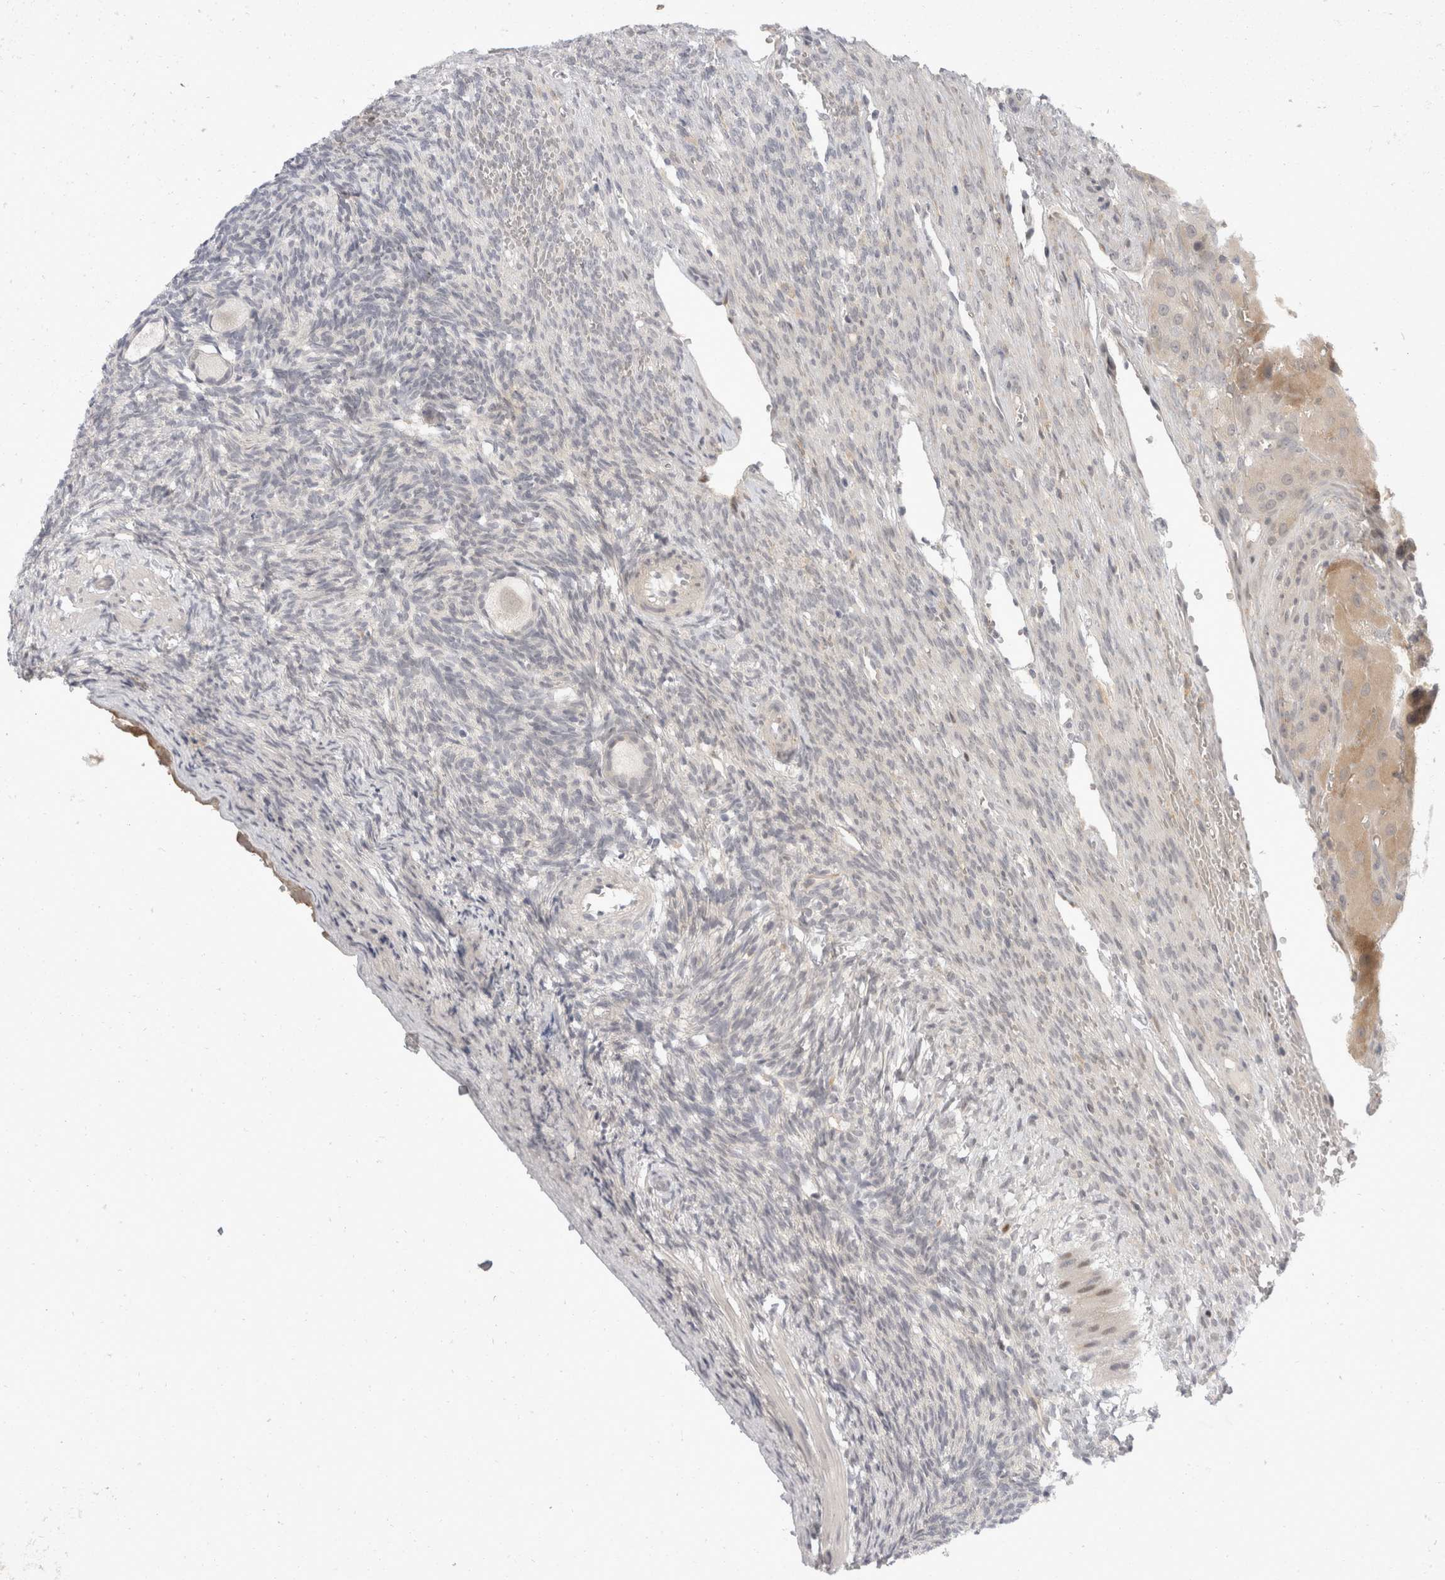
{"staining": {"intensity": "negative", "quantity": "none", "location": "none"}, "tissue": "ovary", "cell_type": "Follicle cells", "image_type": "normal", "snomed": [{"axis": "morphology", "description": "Normal tissue, NOS"}, {"axis": "topography", "description": "Ovary"}], "caption": "Micrograph shows no protein positivity in follicle cells of normal ovary. (Stains: DAB IHC with hematoxylin counter stain, Microscopy: brightfield microscopy at high magnification).", "gene": "TOM1L2", "patient": {"sex": "female", "age": 34}}